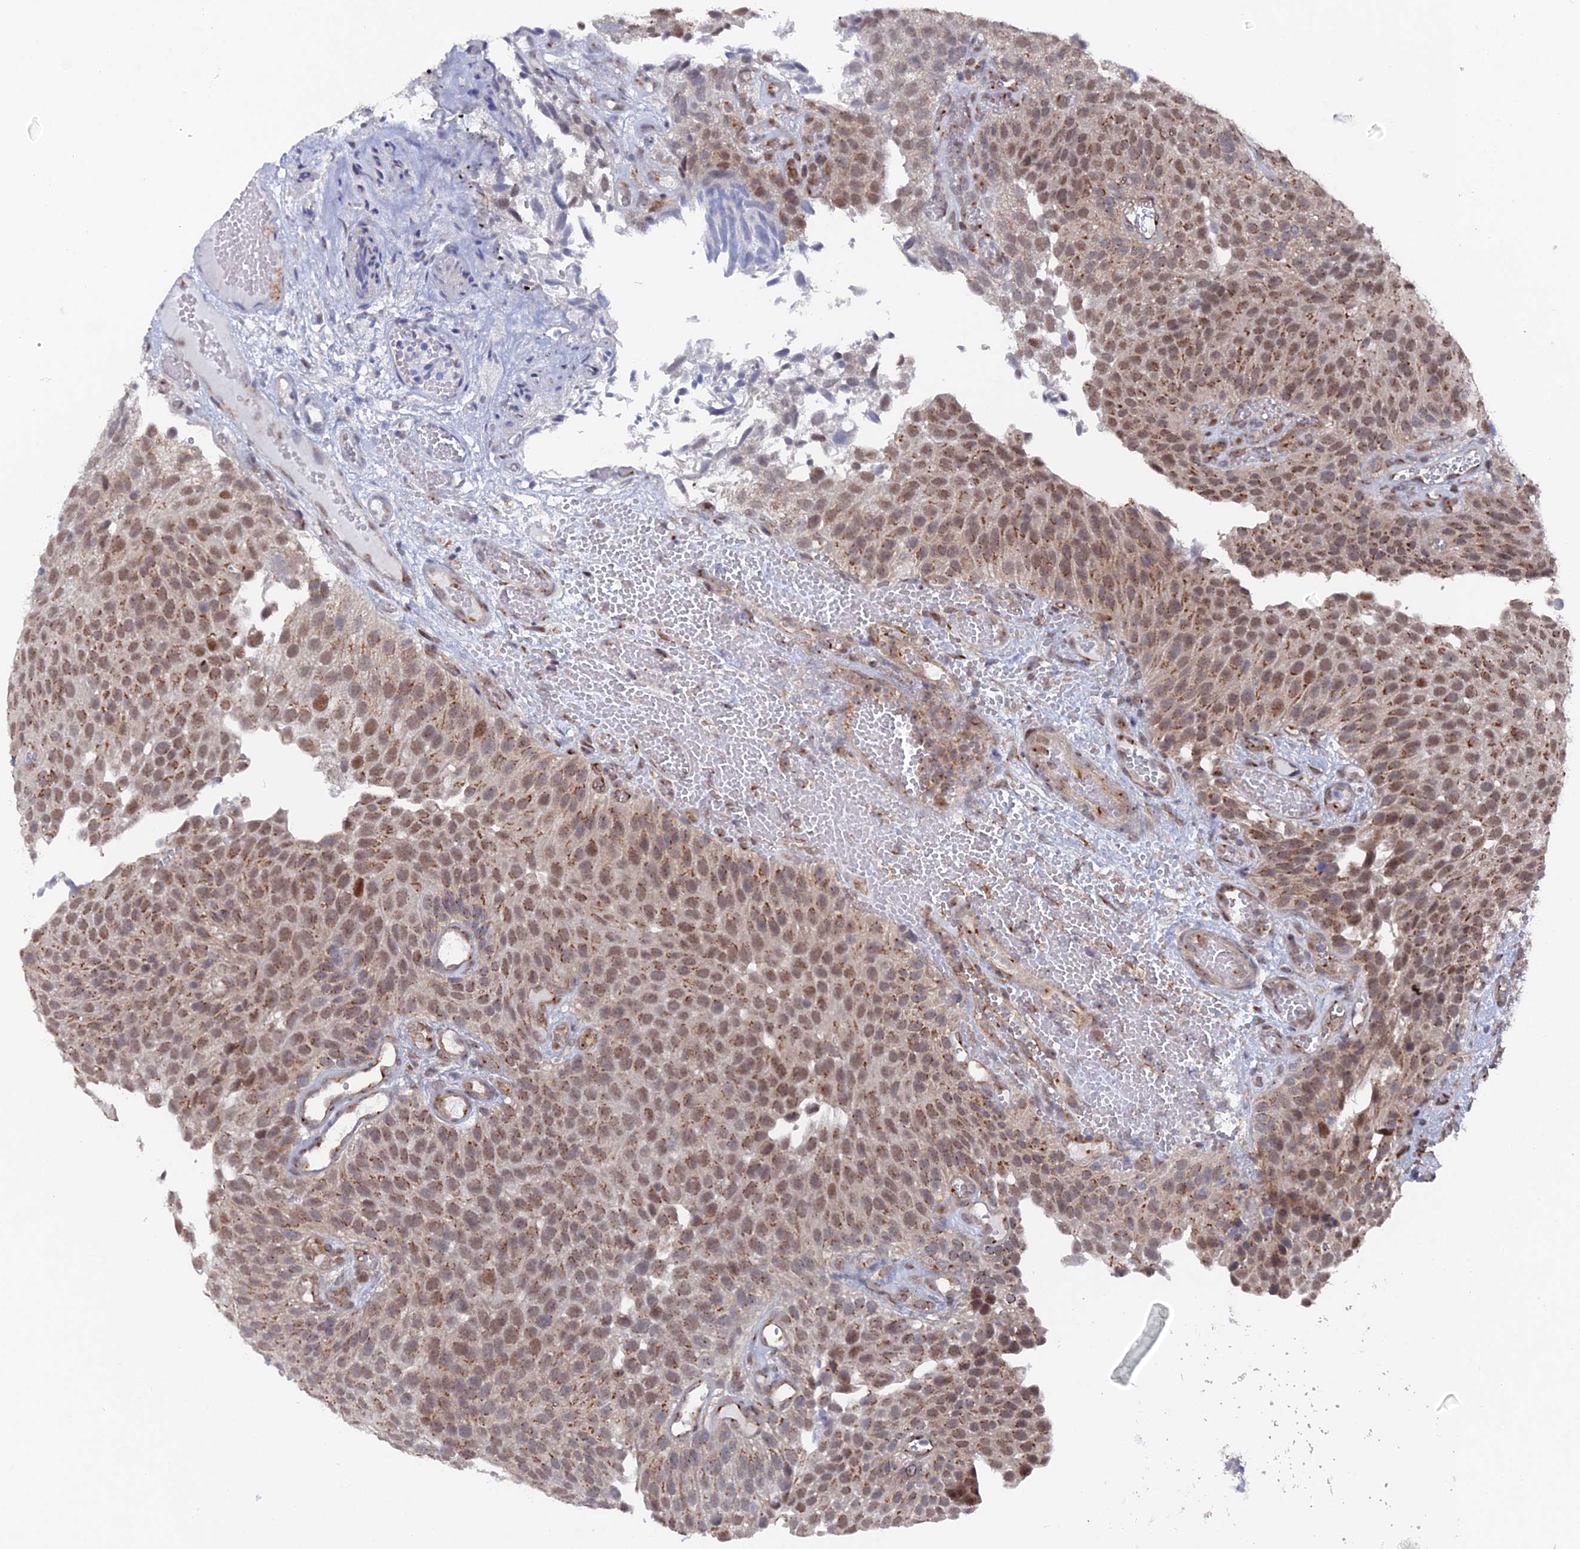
{"staining": {"intensity": "moderate", "quantity": ">75%", "location": "cytoplasmic/membranous,nuclear"}, "tissue": "urothelial cancer", "cell_type": "Tumor cells", "image_type": "cancer", "snomed": [{"axis": "morphology", "description": "Urothelial carcinoma, Low grade"}, {"axis": "topography", "description": "Urinary bladder"}], "caption": "Urothelial carcinoma (low-grade) stained with a protein marker exhibits moderate staining in tumor cells.", "gene": "FHIP2A", "patient": {"sex": "male", "age": 89}}